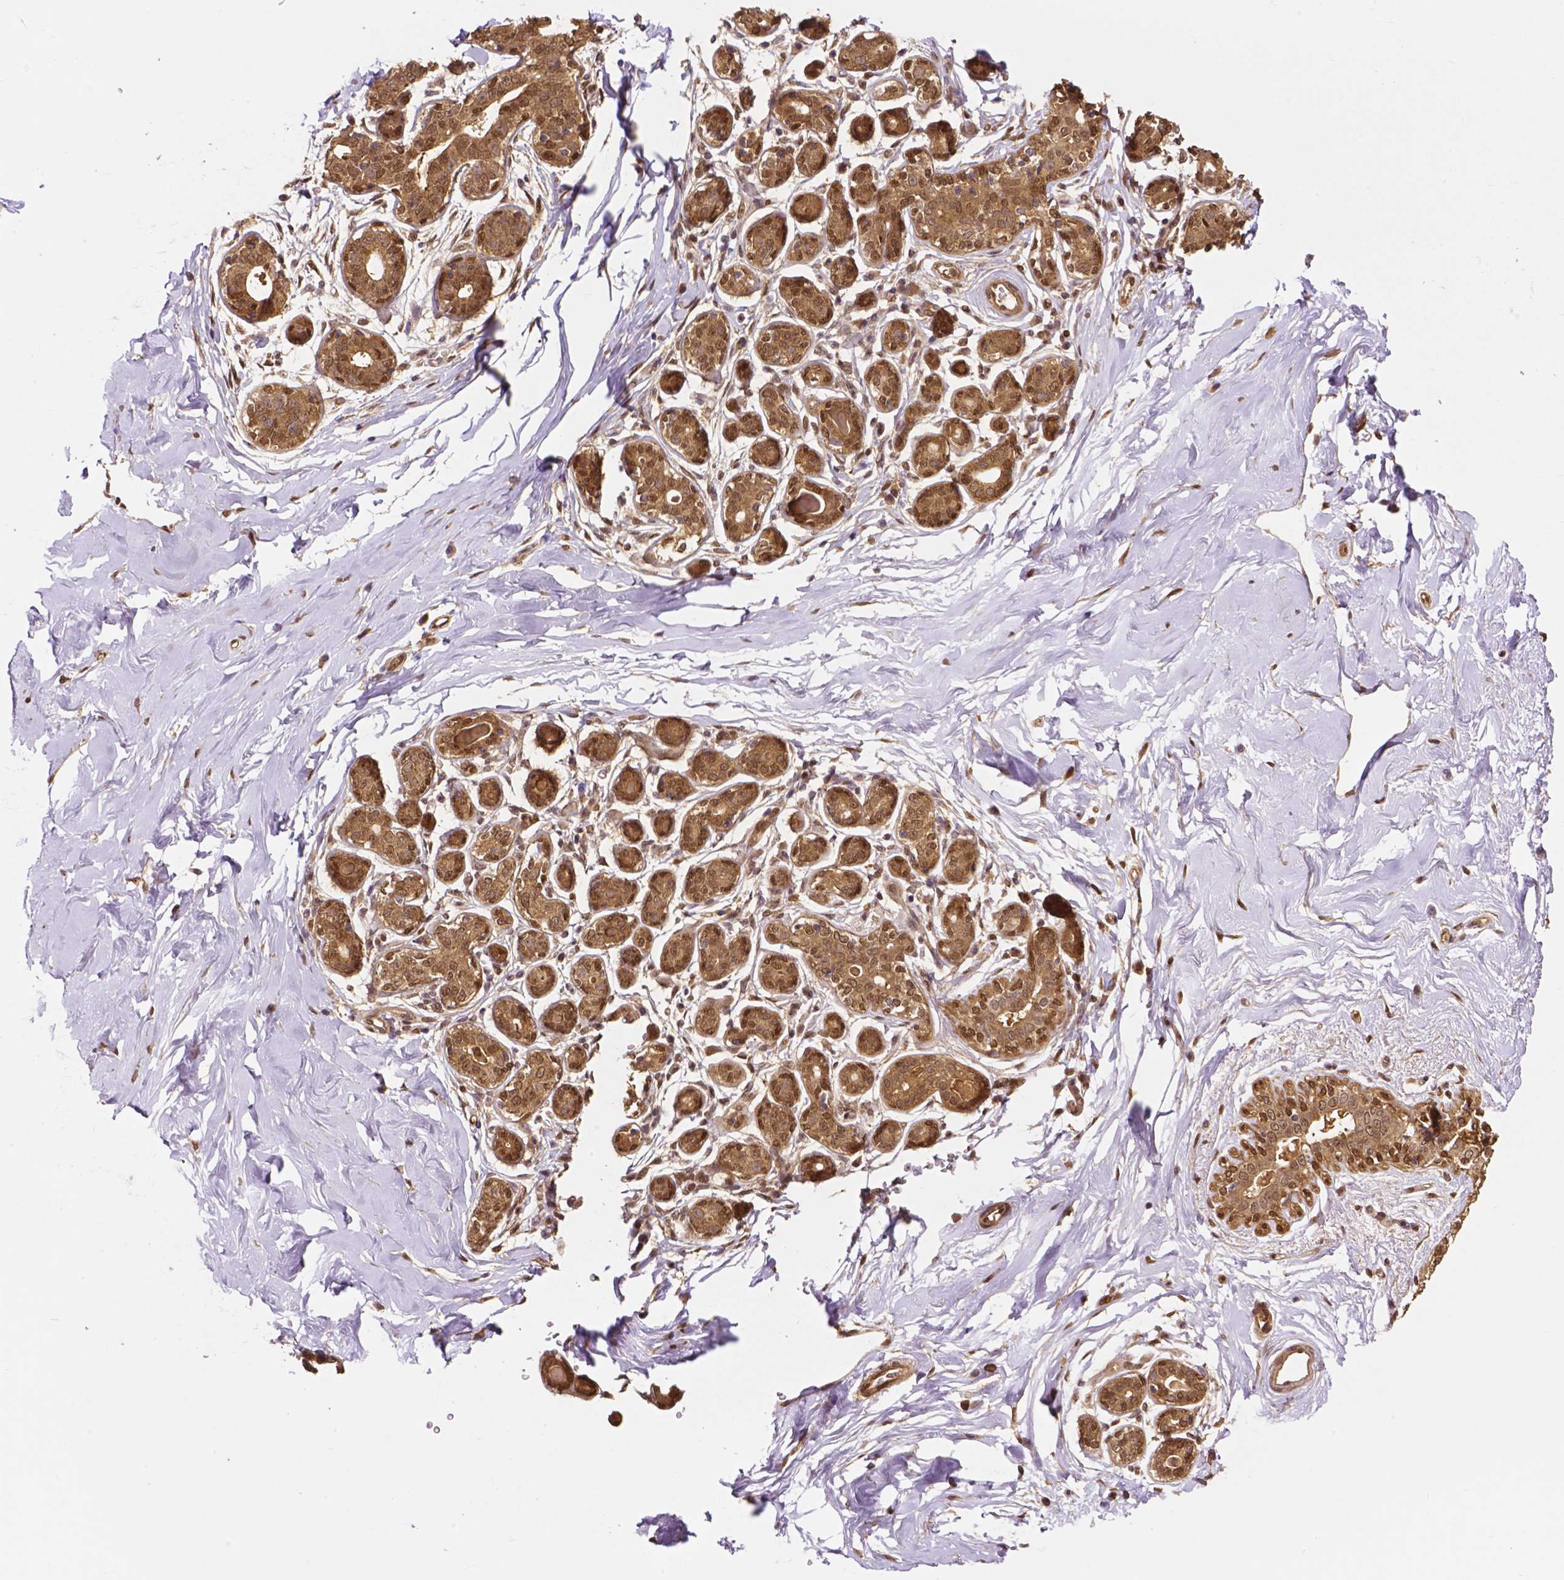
{"staining": {"intensity": "moderate", "quantity": ">75%", "location": "cytoplasmic/membranous,nuclear"}, "tissue": "breast", "cell_type": "Adipocytes", "image_type": "normal", "snomed": [{"axis": "morphology", "description": "Normal tissue, NOS"}, {"axis": "topography", "description": "Skin"}, {"axis": "topography", "description": "Breast"}], "caption": "High-magnification brightfield microscopy of normal breast stained with DAB (brown) and counterstained with hematoxylin (blue). adipocytes exhibit moderate cytoplasmic/membranous,nuclear expression is identified in about>75% of cells.", "gene": "YAP1", "patient": {"sex": "female", "age": 43}}